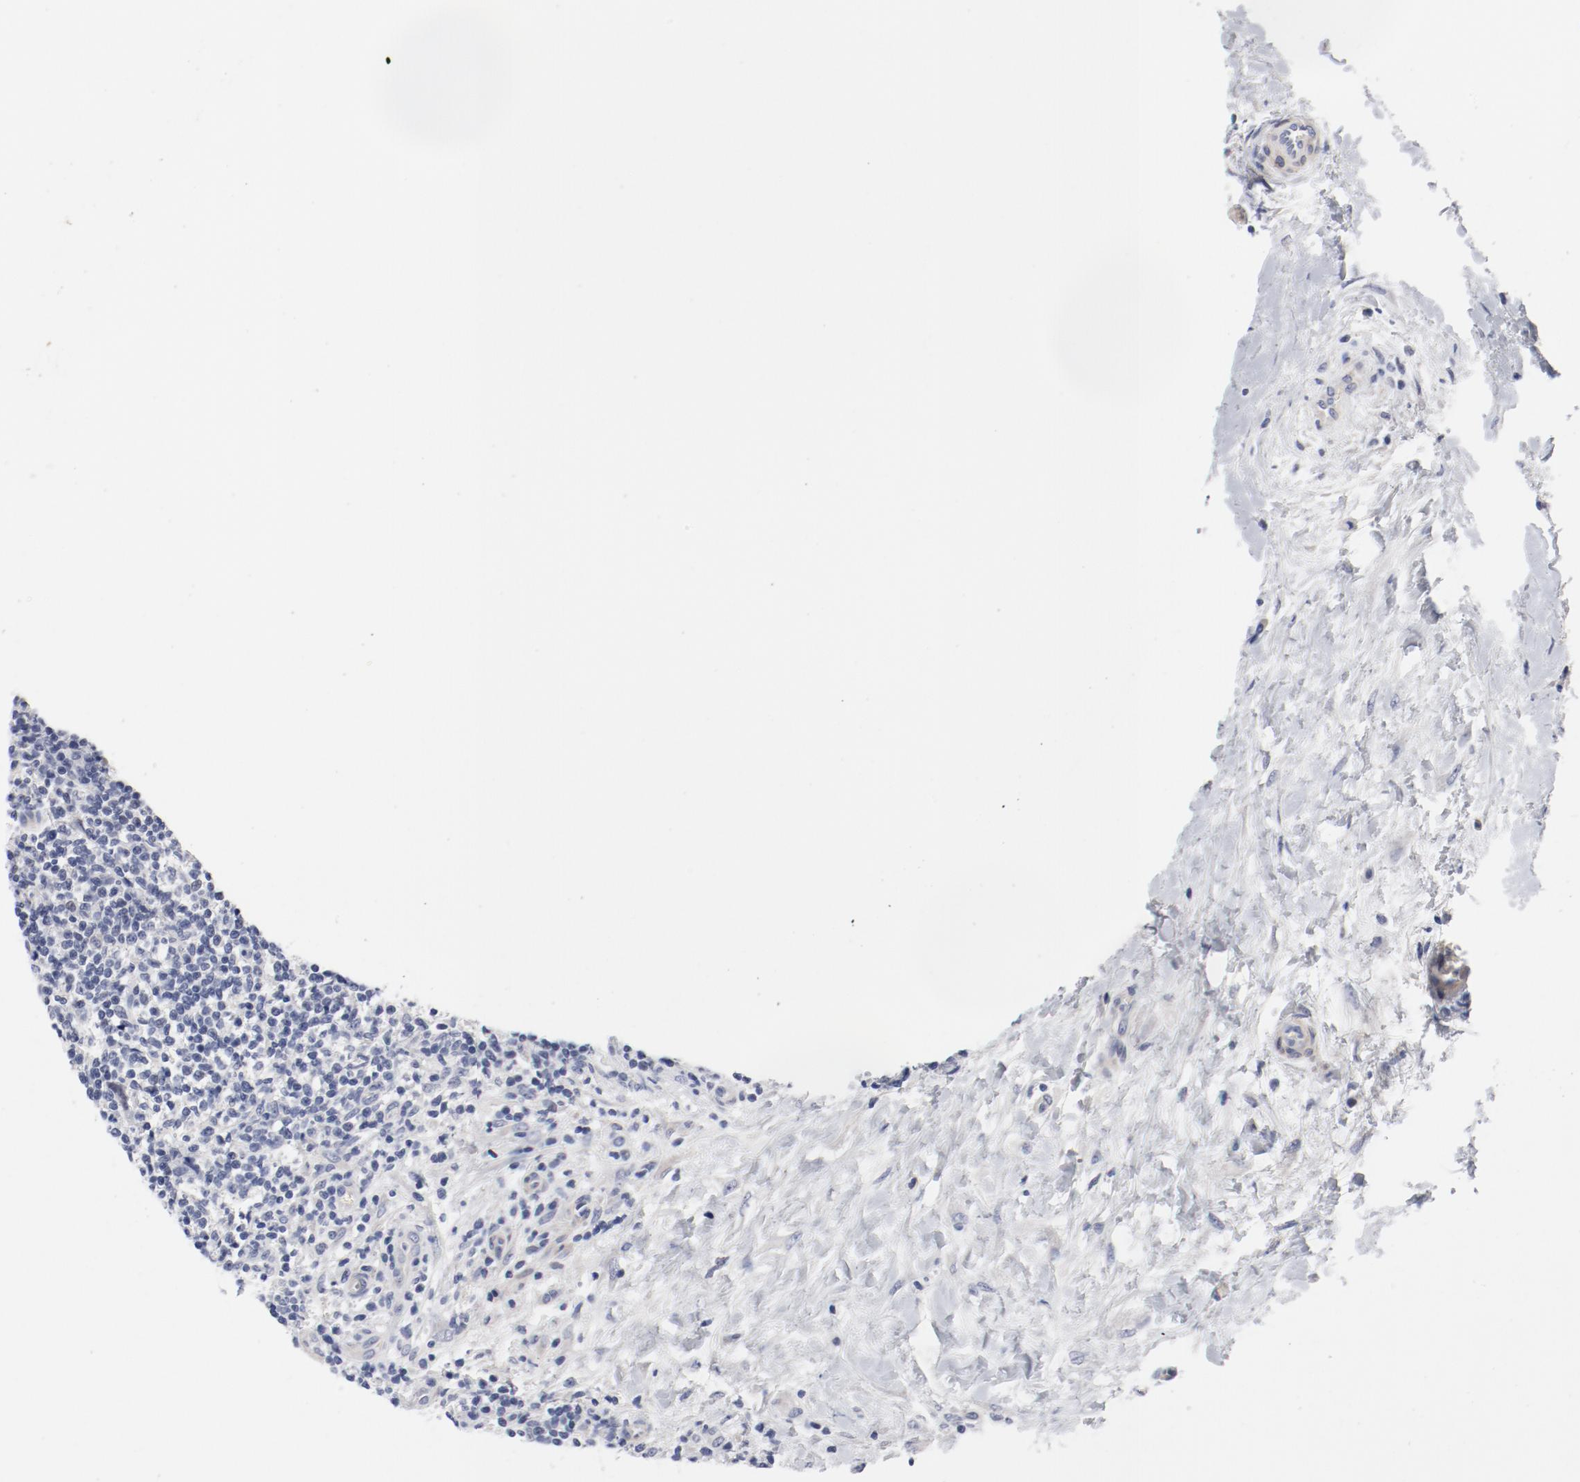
{"staining": {"intensity": "negative", "quantity": "none", "location": "none"}, "tissue": "lymphoma", "cell_type": "Tumor cells", "image_type": "cancer", "snomed": [{"axis": "morphology", "description": "Malignant lymphoma, non-Hodgkin's type, Low grade"}, {"axis": "topography", "description": "Lymph node"}], "caption": "The photomicrograph shows no significant staining in tumor cells of lymphoma.", "gene": "KCNK13", "patient": {"sex": "female", "age": 76}}